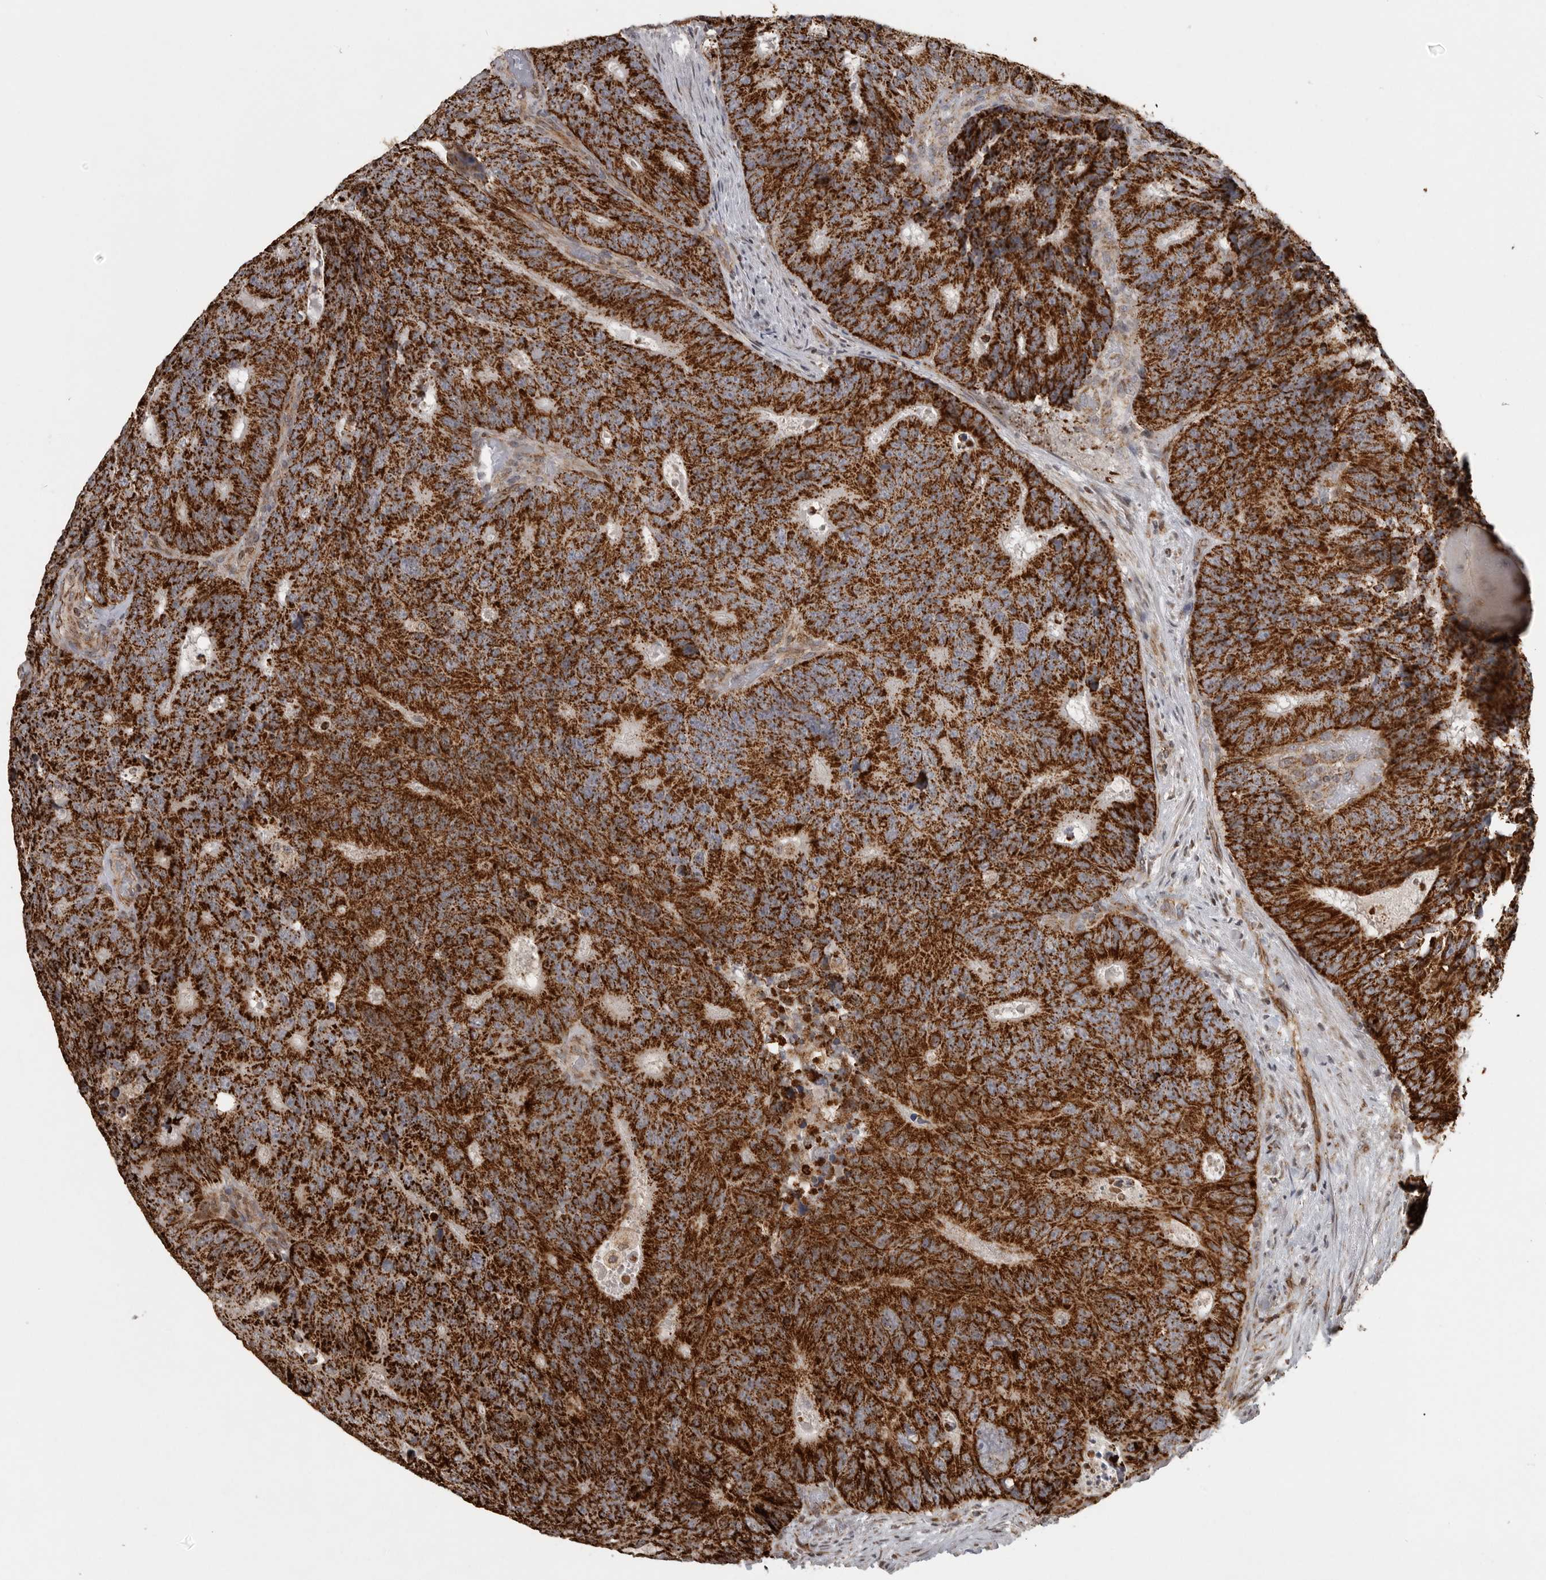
{"staining": {"intensity": "strong", "quantity": ">75%", "location": "cytoplasmic/membranous"}, "tissue": "colorectal cancer", "cell_type": "Tumor cells", "image_type": "cancer", "snomed": [{"axis": "morphology", "description": "Adenocarcinoma, NOS"}, {"axis": "topography", "description": "Colon"}], "caption": "Human colorectal adenocarcinoma stained with a protein marker reveals strong staining in tumor cells.", "gene": "NARS2", "patient": {"sex": "male", "age": 87}}